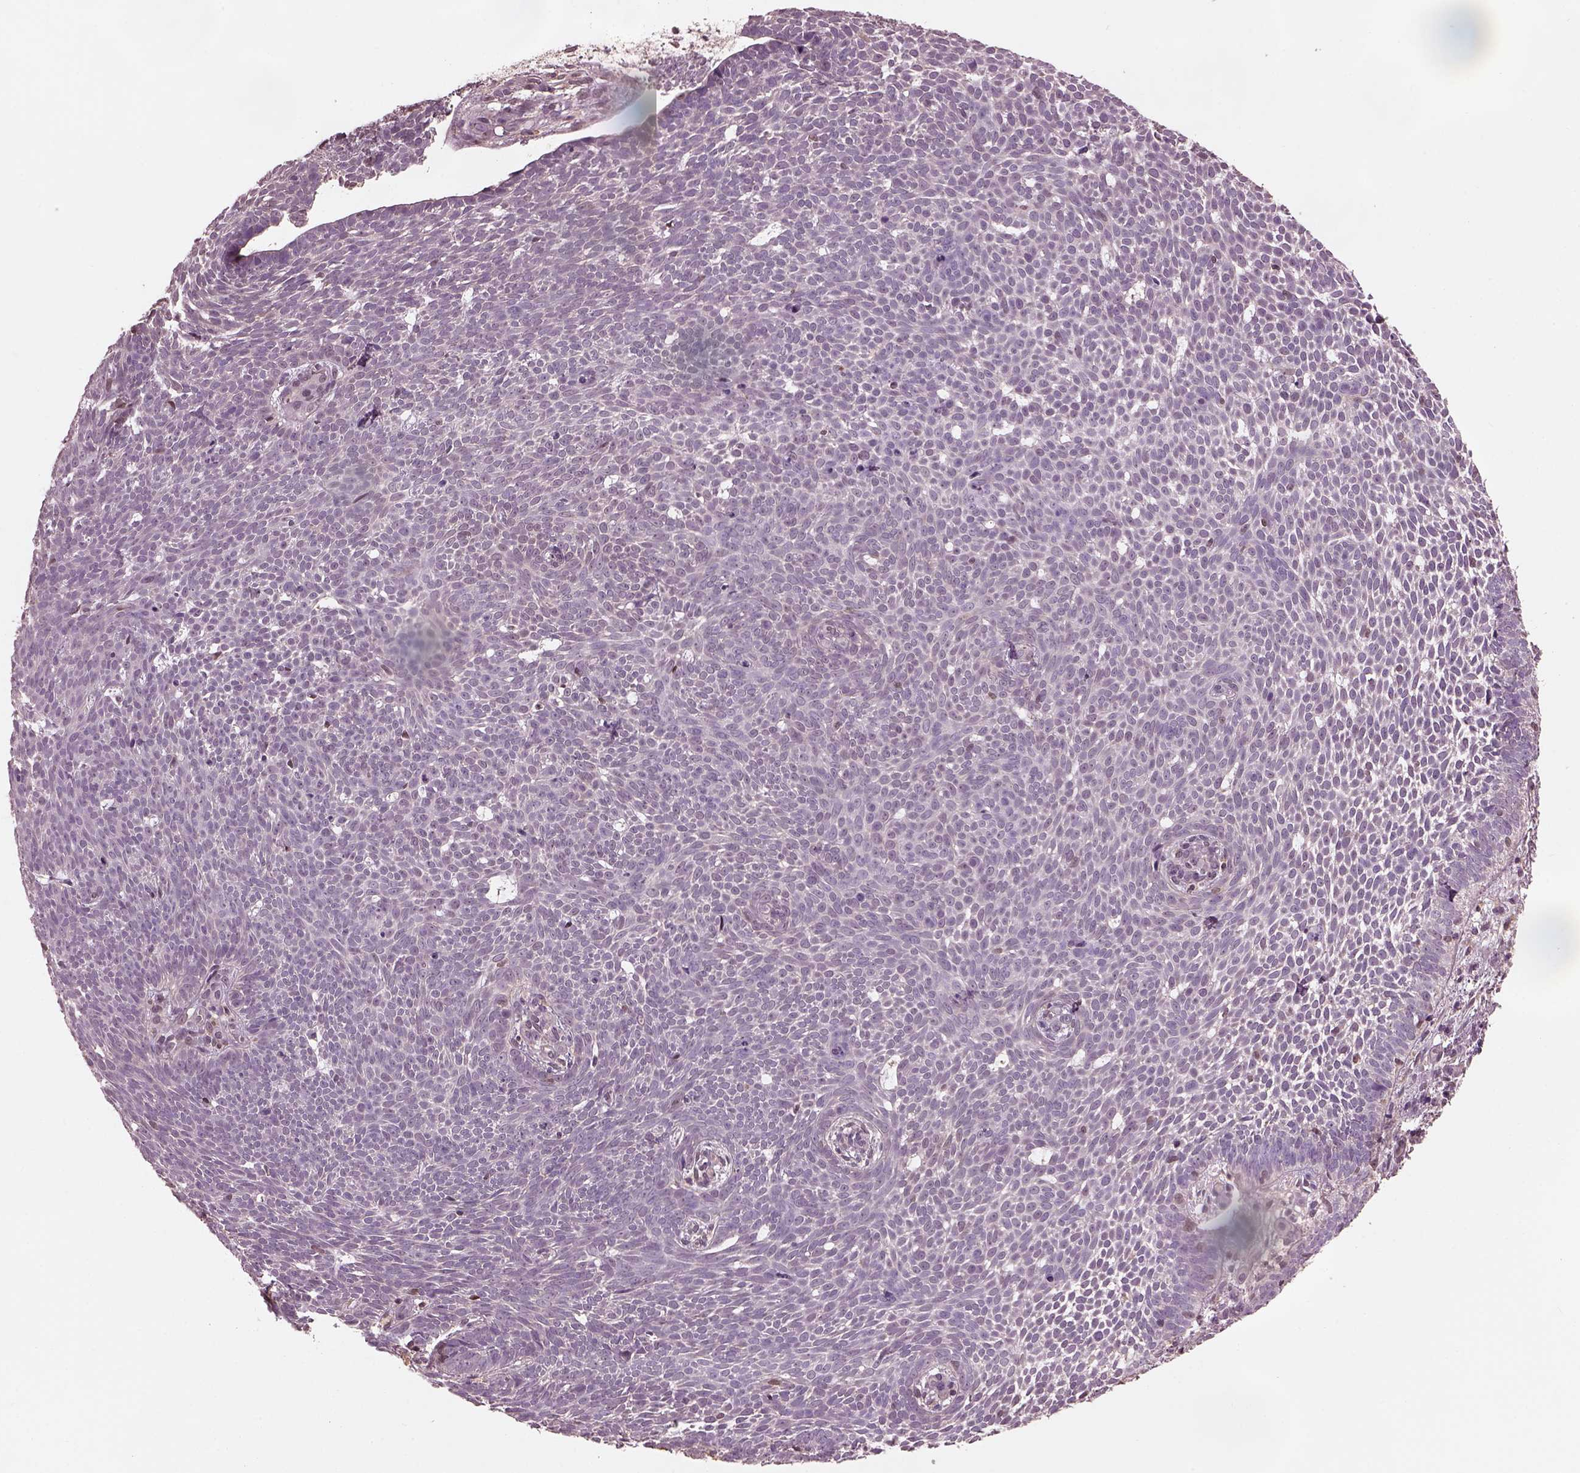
{"staining": {"intensity": "negative", "quantity": "none", "location": "none"}, "tissue": "skin cancer", "cell_type": "Tumor cells", "image_type": "cancer", "snomed": [{"axis": "morphology", "description": "Basal cell carcinoma"}, {"axis": "topography", "description": "Skin"}], "caption": "Immunohistochemical staining of human skin basal cell carcinoma demonstrates no significant staining in tumor cells.", "gene": "SRI", "patient": {"sex": "male", "age": 59}}